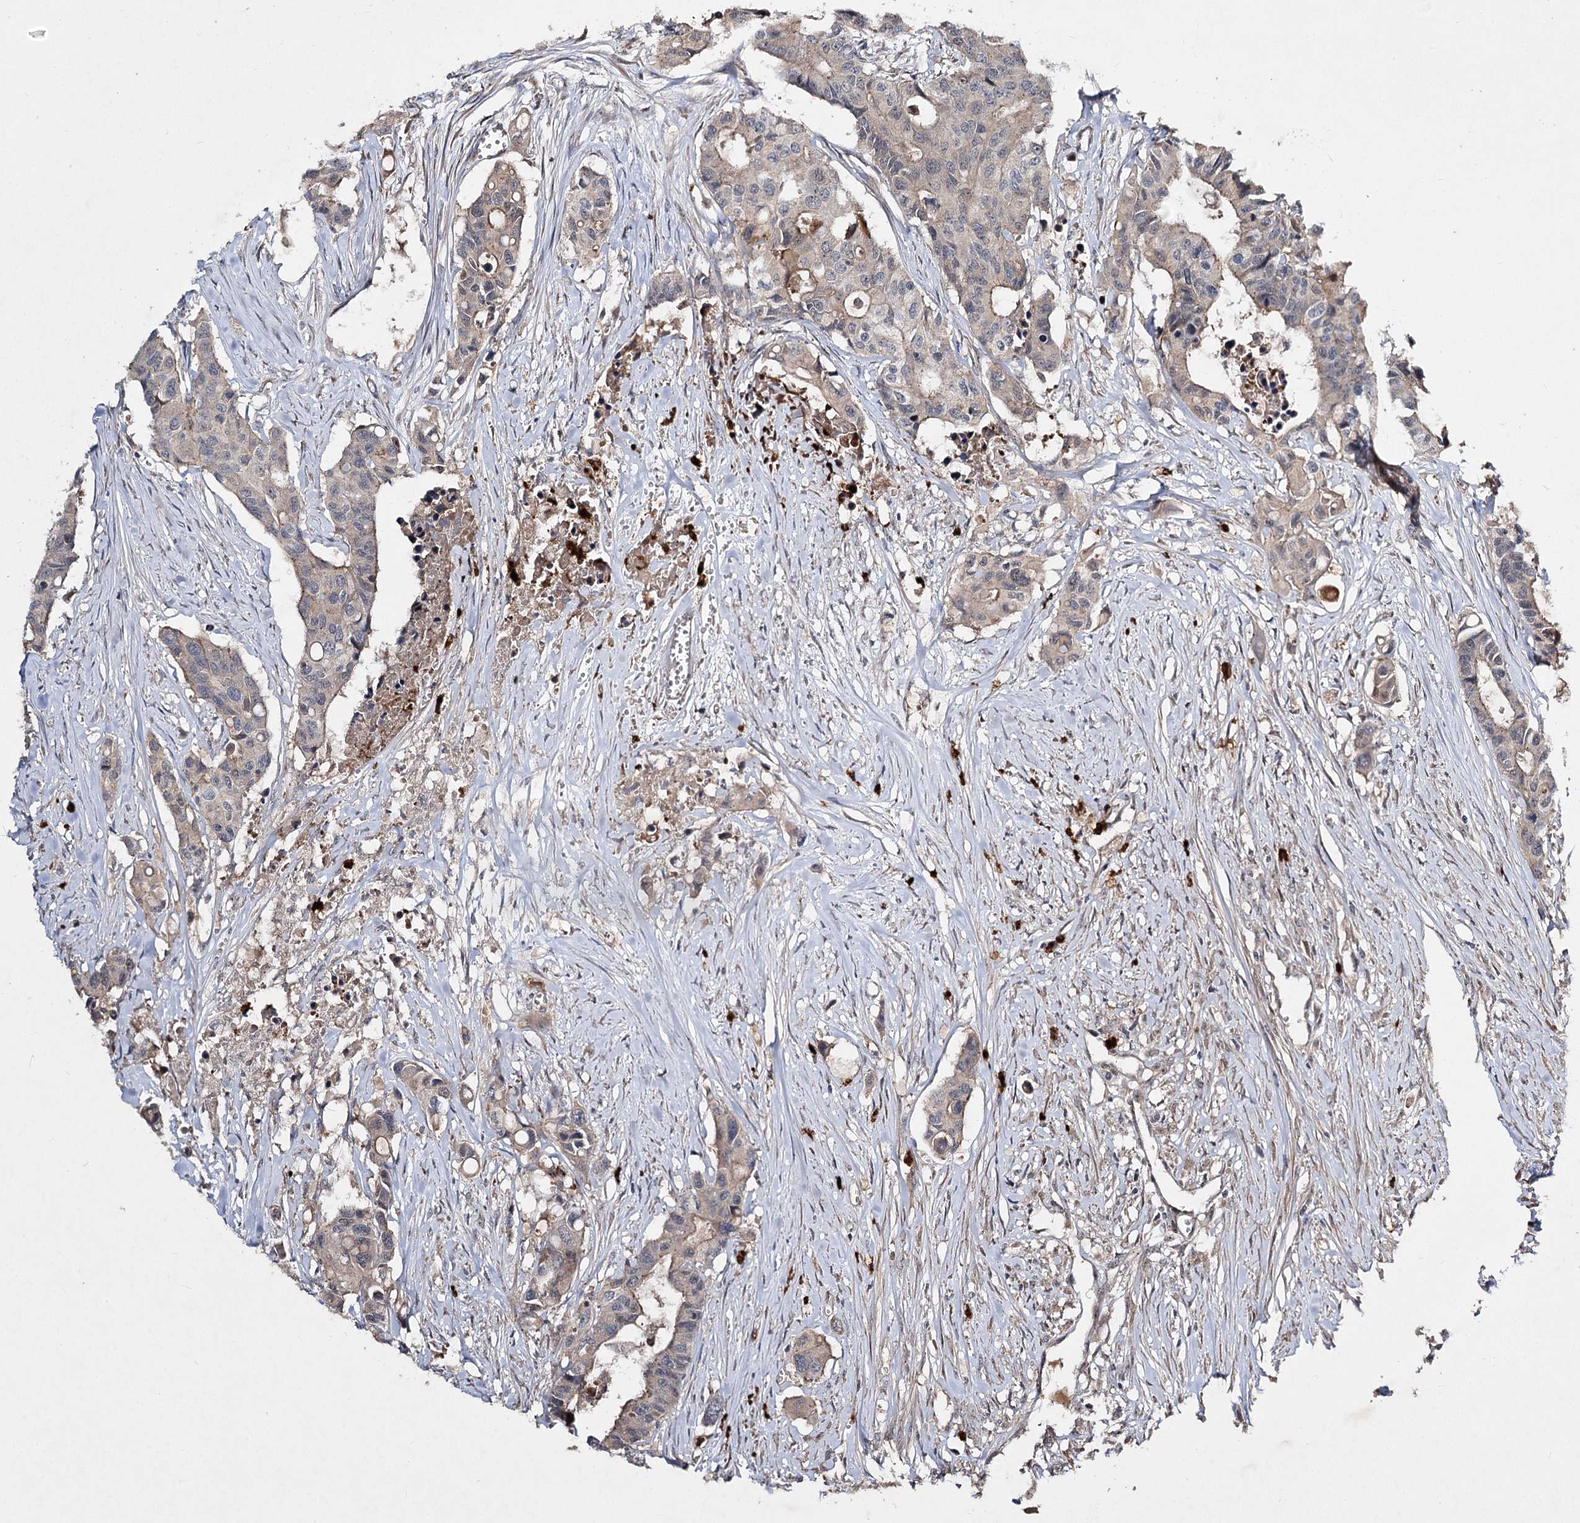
{"staining": {"intensity": "moderate", "quantity": "25%-75%", "location": "cytoplasmic/membranous"}, "tissue": "colorectal cancer", "cell_type": "Tumor cells", "image_type": "cancer", "snomed": [{"axis": "morphology", "description": "Adenocarcinoma, NOS"}, {"axis": "topography", "description": "Colon"}], "caption": "Colorectal cancer (adenocarcinoma) tissue demonstrates moderate cytoplasmic/membranous positivity in about 25%-75% of tumor cells, visualized by immunohistochemistry. (DAB (3,3'-diaminobenzidine) = brown stain, brightfield microscopy at high magnification).", "gene": "MINDY3", "patient": {"sex": "male", "age": 77}}